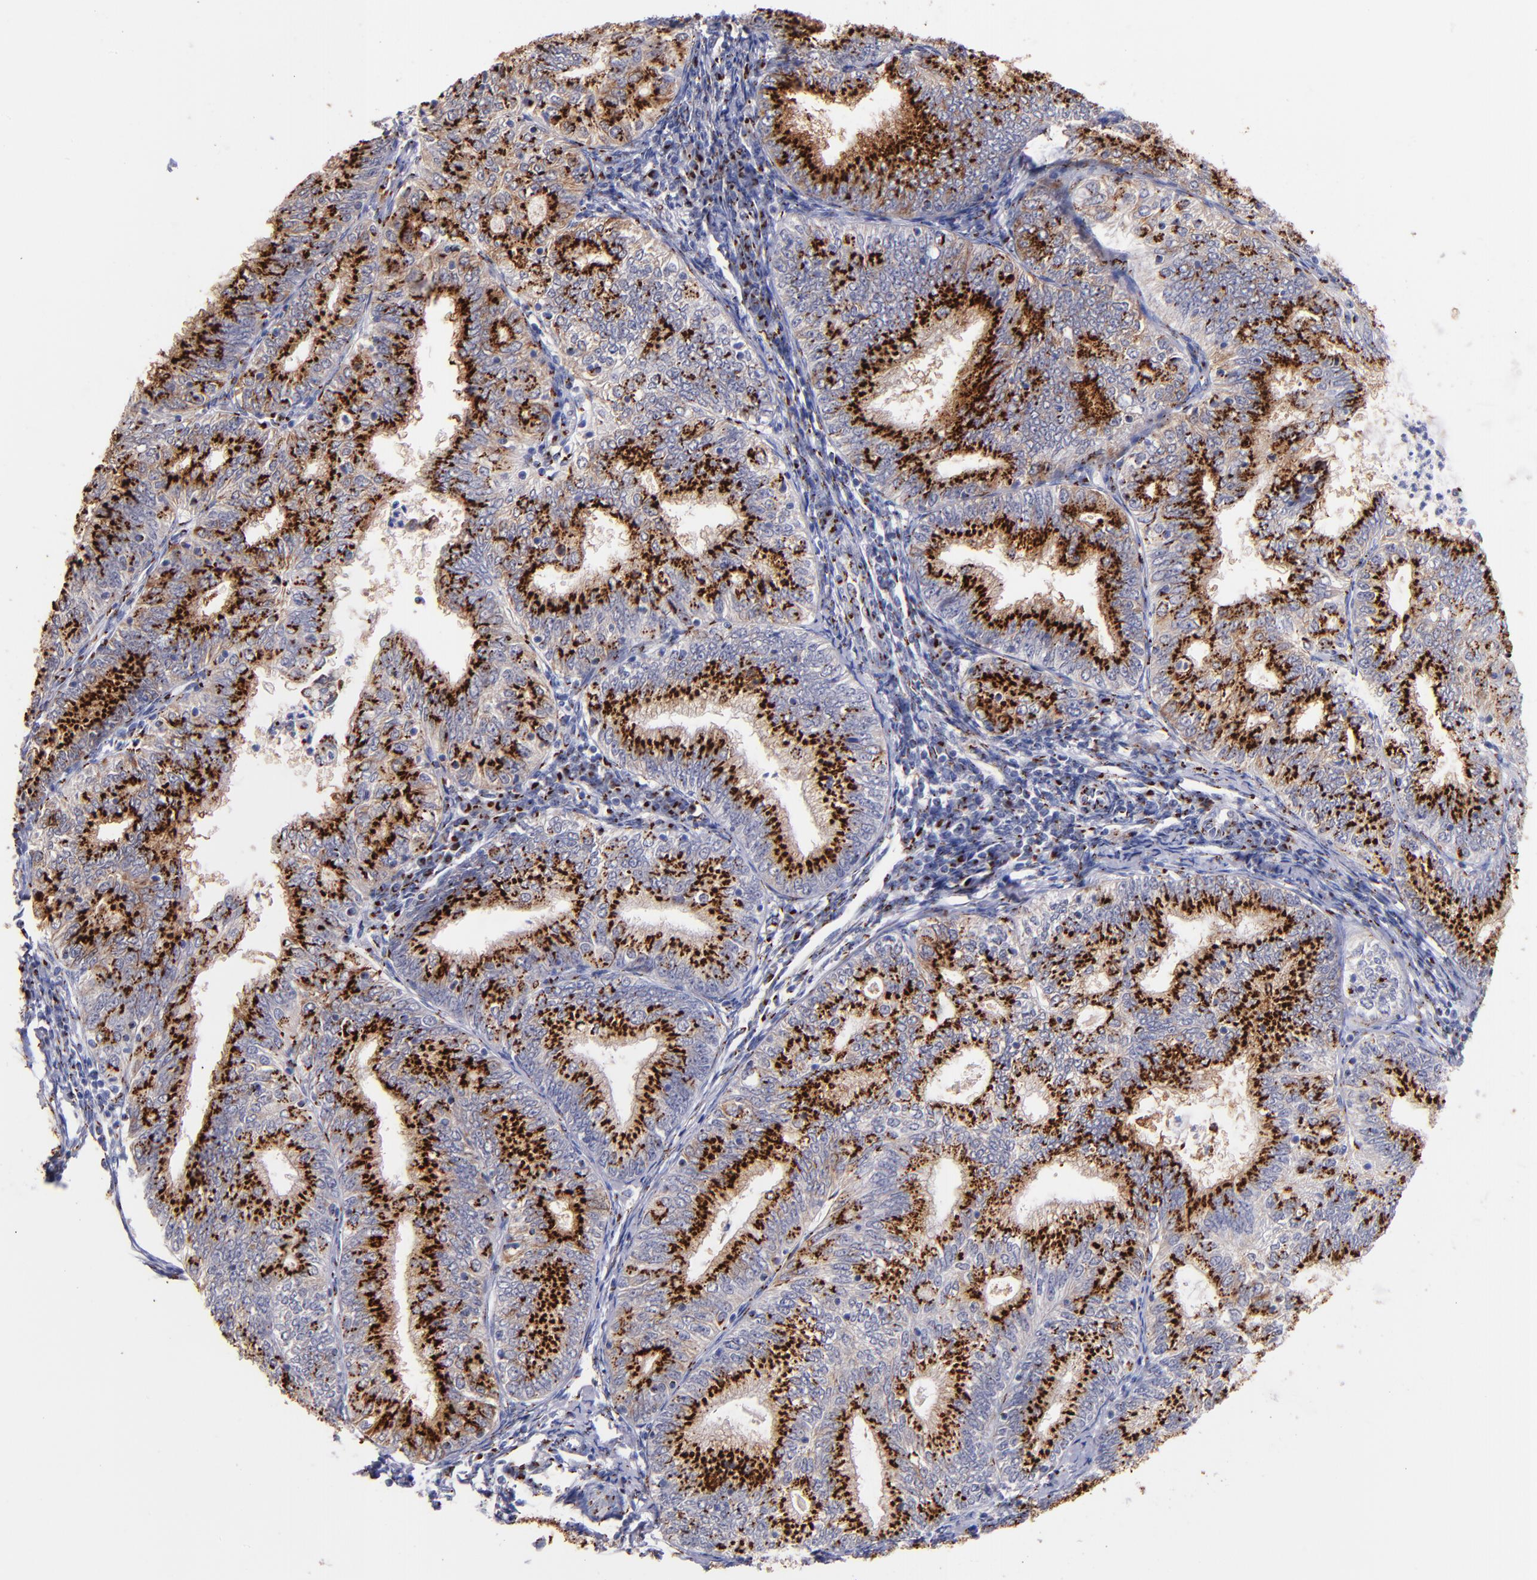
{"staining": {"intensity": "strong", "quantity": ">75%", "location": "cytoplasmic/membranous"}, "tissue": "endometrial cancer", "cell_type": "Tumor cells", "image_type": "cancer", "snomed": [{"axis": "morphology", "description": "Adenocarcinoma, NOS"}, {"axis": "topography", "description": "Endometrium"}], "caption": "A high-resolution photomicrograph shows immunohistochemistry staining of endometrial cancer (adenocarcinoma), which reveals strong cytoplasmic/membranous staining in approximately >75% of tumor cells.", "gene": "GOLIM4", "patient": {"sex": "female", "age": 69}}